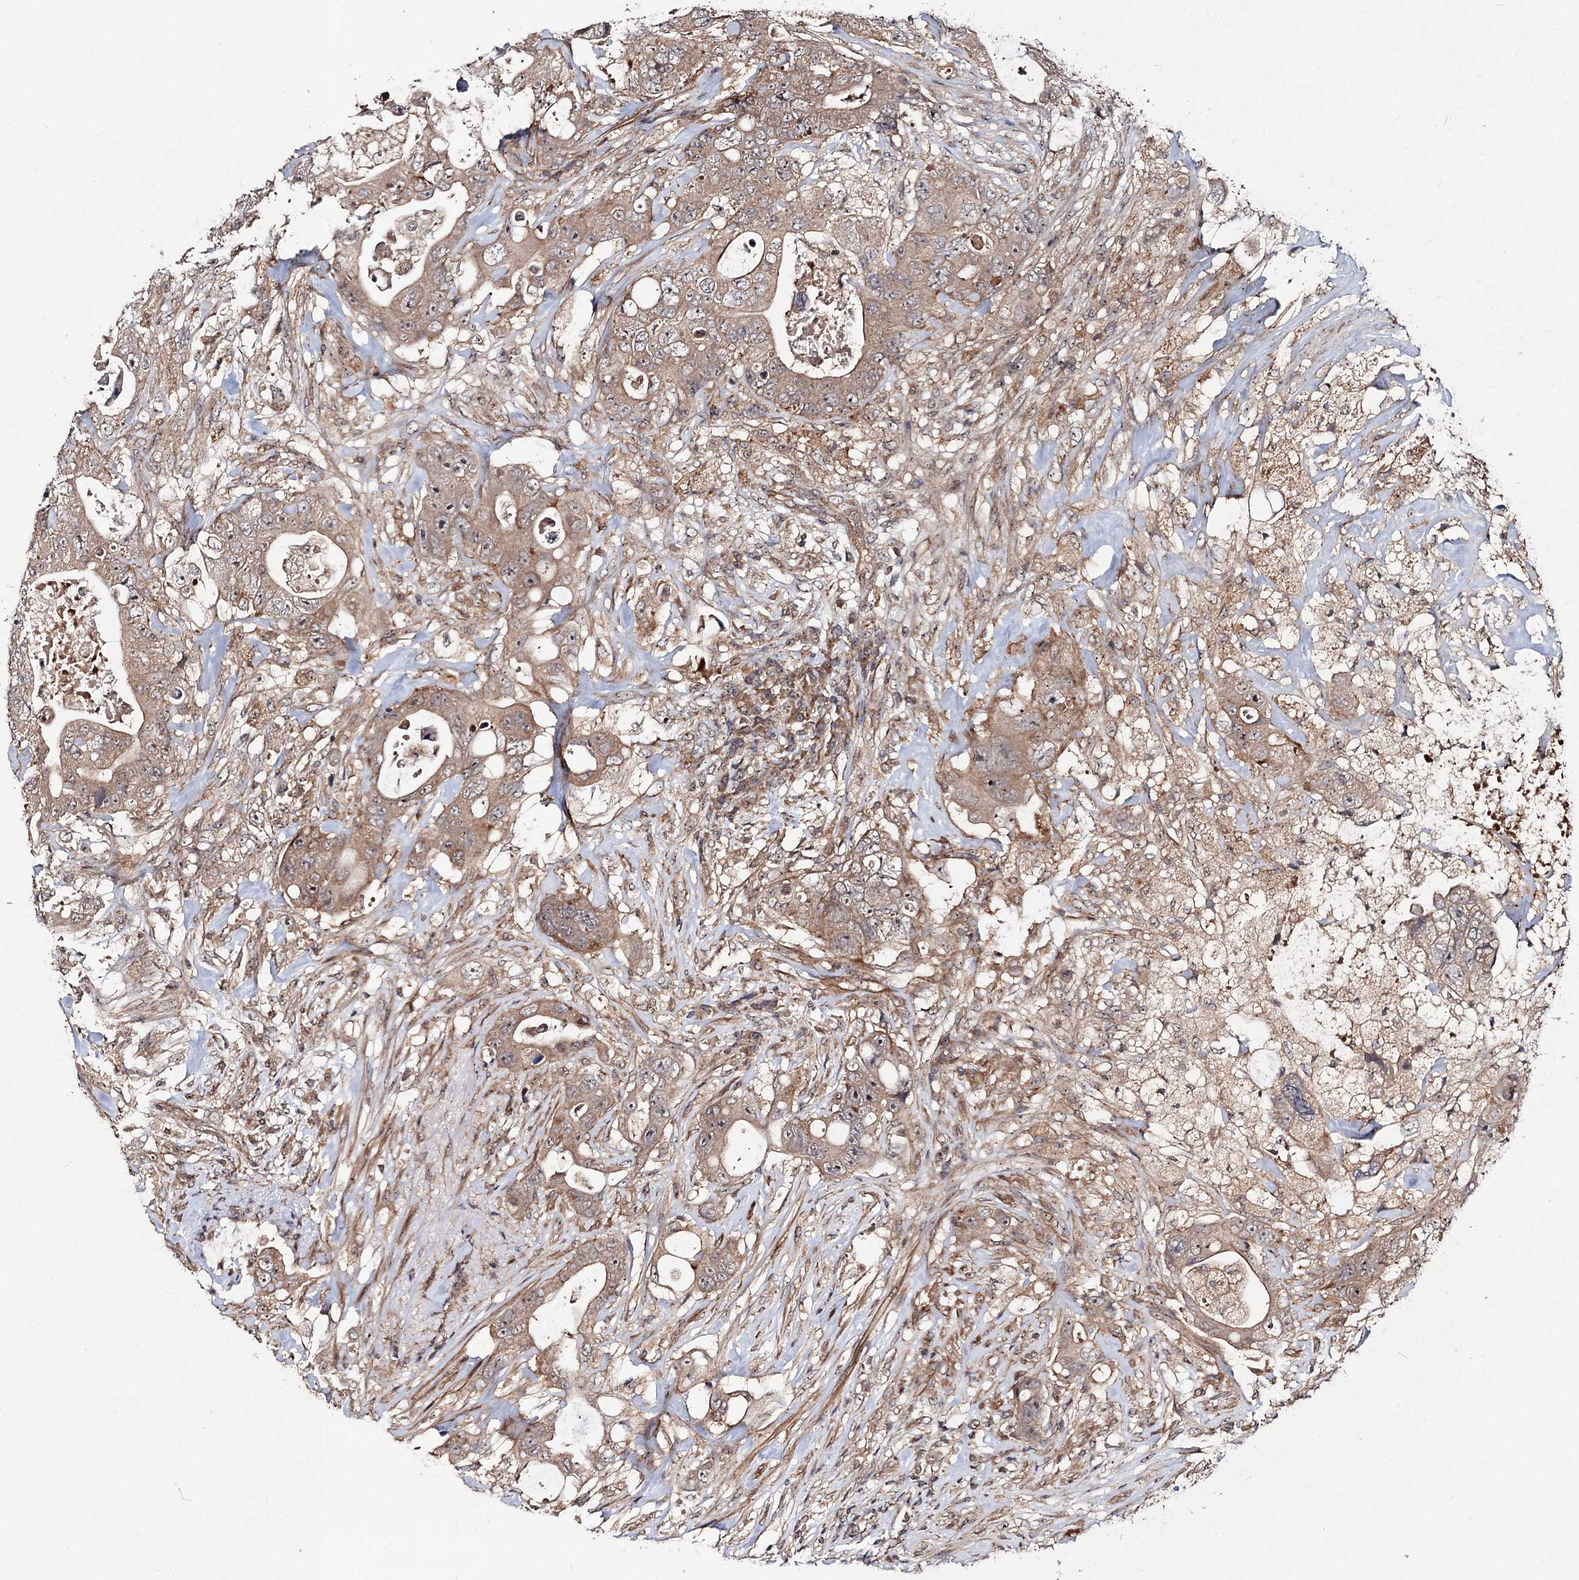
{"staining": {"intensity": "moderate", "quantity": ">75%", "location": "cytoplasmic/membranous"}, "tissue": "colorectal cancer", "cell_type": "Tumor cells", "image_type": "cancer", "snomed": [{"axis": "morphology", "description": "Adenocarcinoma, NOS"}, {"axis": "topography", "description": "Colon"}], "caption": "Adenocarcinoma (colorectal) stained with DAB immunohistochemistry (IHC) exhibits medium levels of moderate cytoplasmic/membranous expression in approximately >75% of tumor cells.", "gene": "KXD1", "patient": {"sex": "female", "age": 46}}